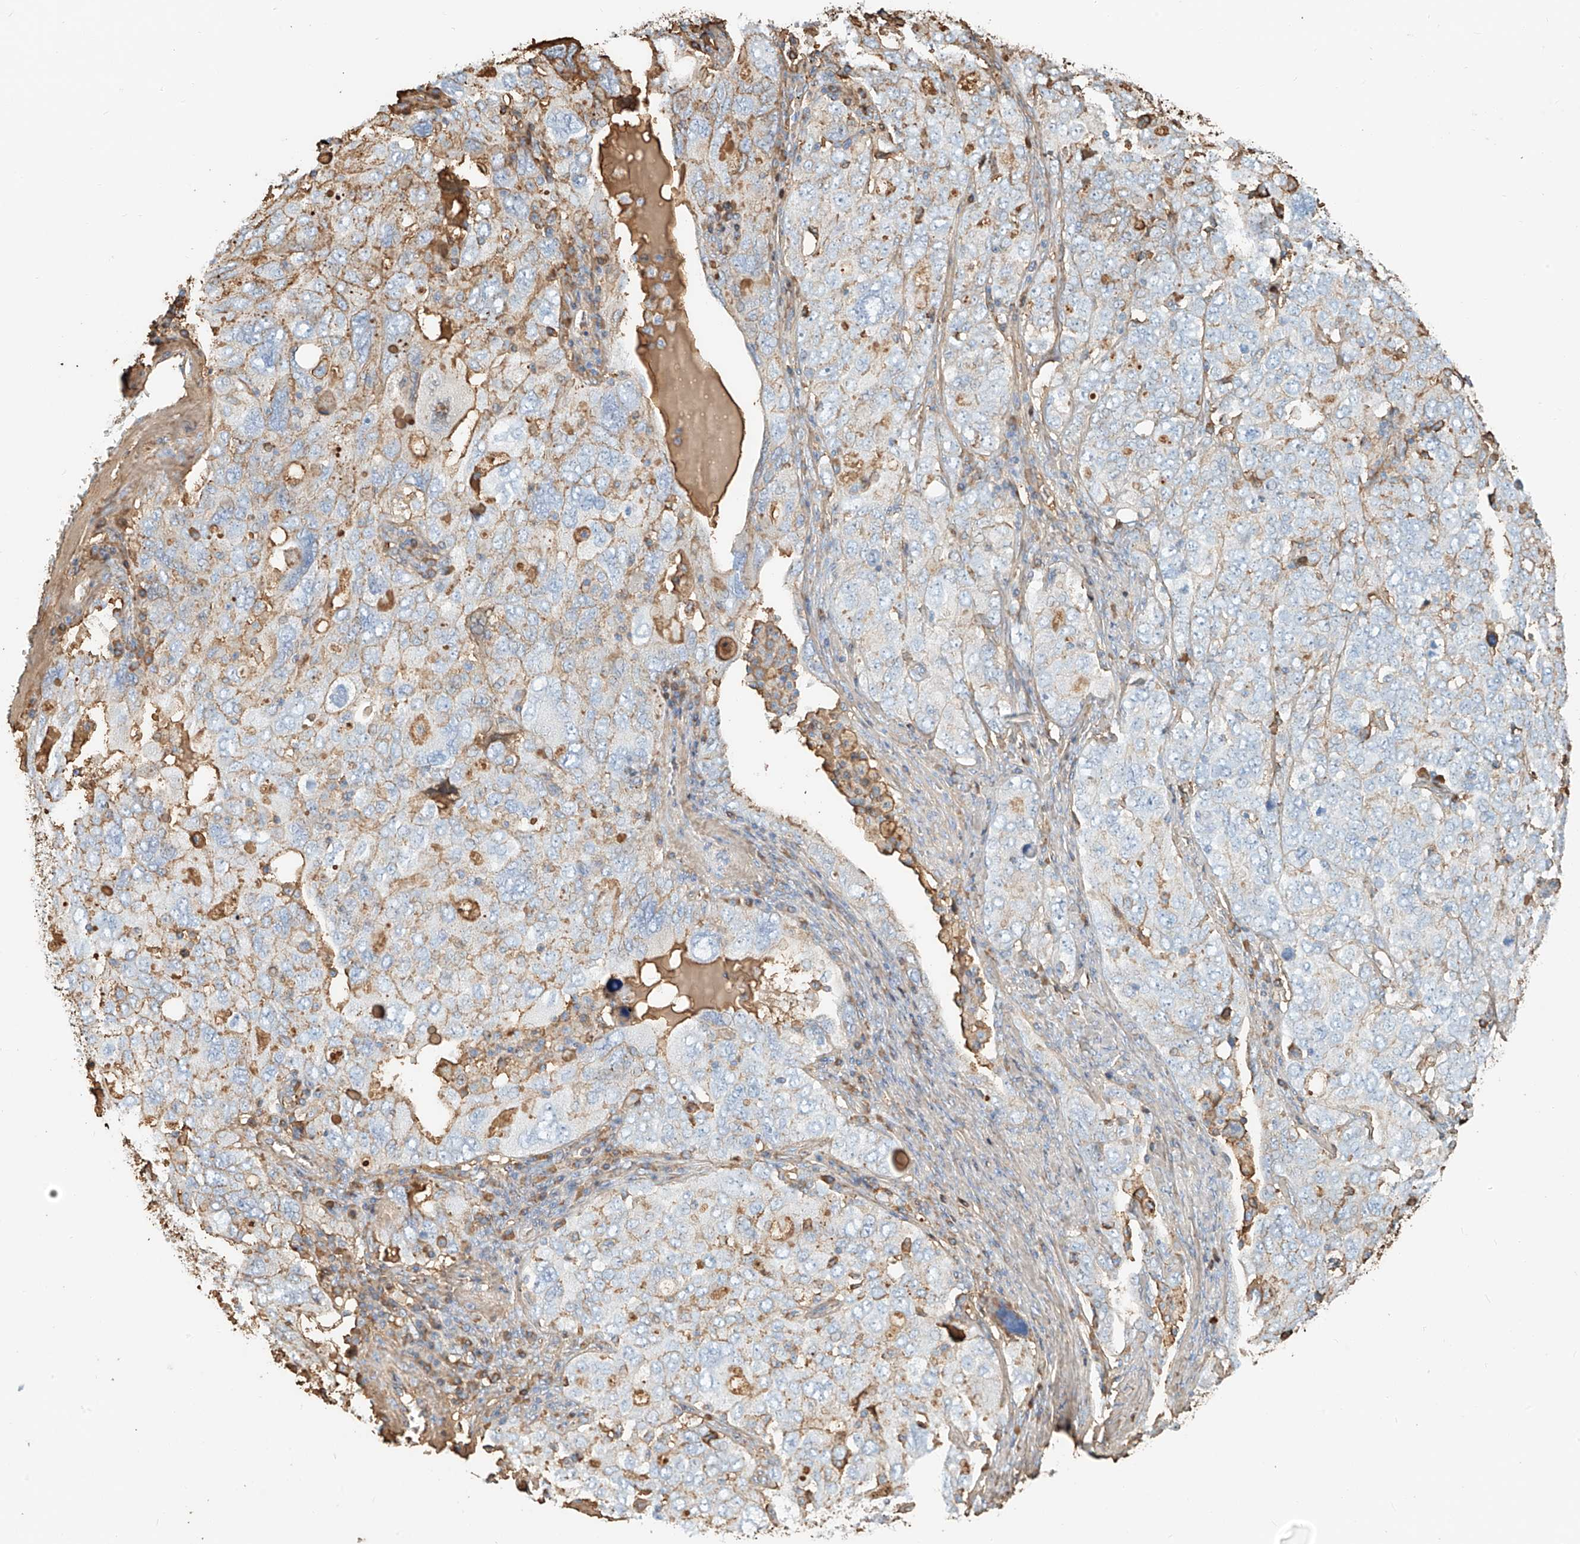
{"staining": {"intensity": "weak", "quantity": "25%-75%", "location": "cytoplasmic/membranous"}, "tissue": "ovarian cancer", "cell_type": "Tumor cells", "image_type": "cancer", "snomed": [{"axis": "morphology", "description": "Carcinoma, endometroid"}, {"axis": "topography", "description": "Ovary"}], "caption": "The image reveals staining of ovarian endometroid carcinoma, revealing weak cytoplasmic/membranous protein expression (brown color) within tumor cells.", "gene": "ZFP30", "patient": {"sex": "female", "age": 62}}